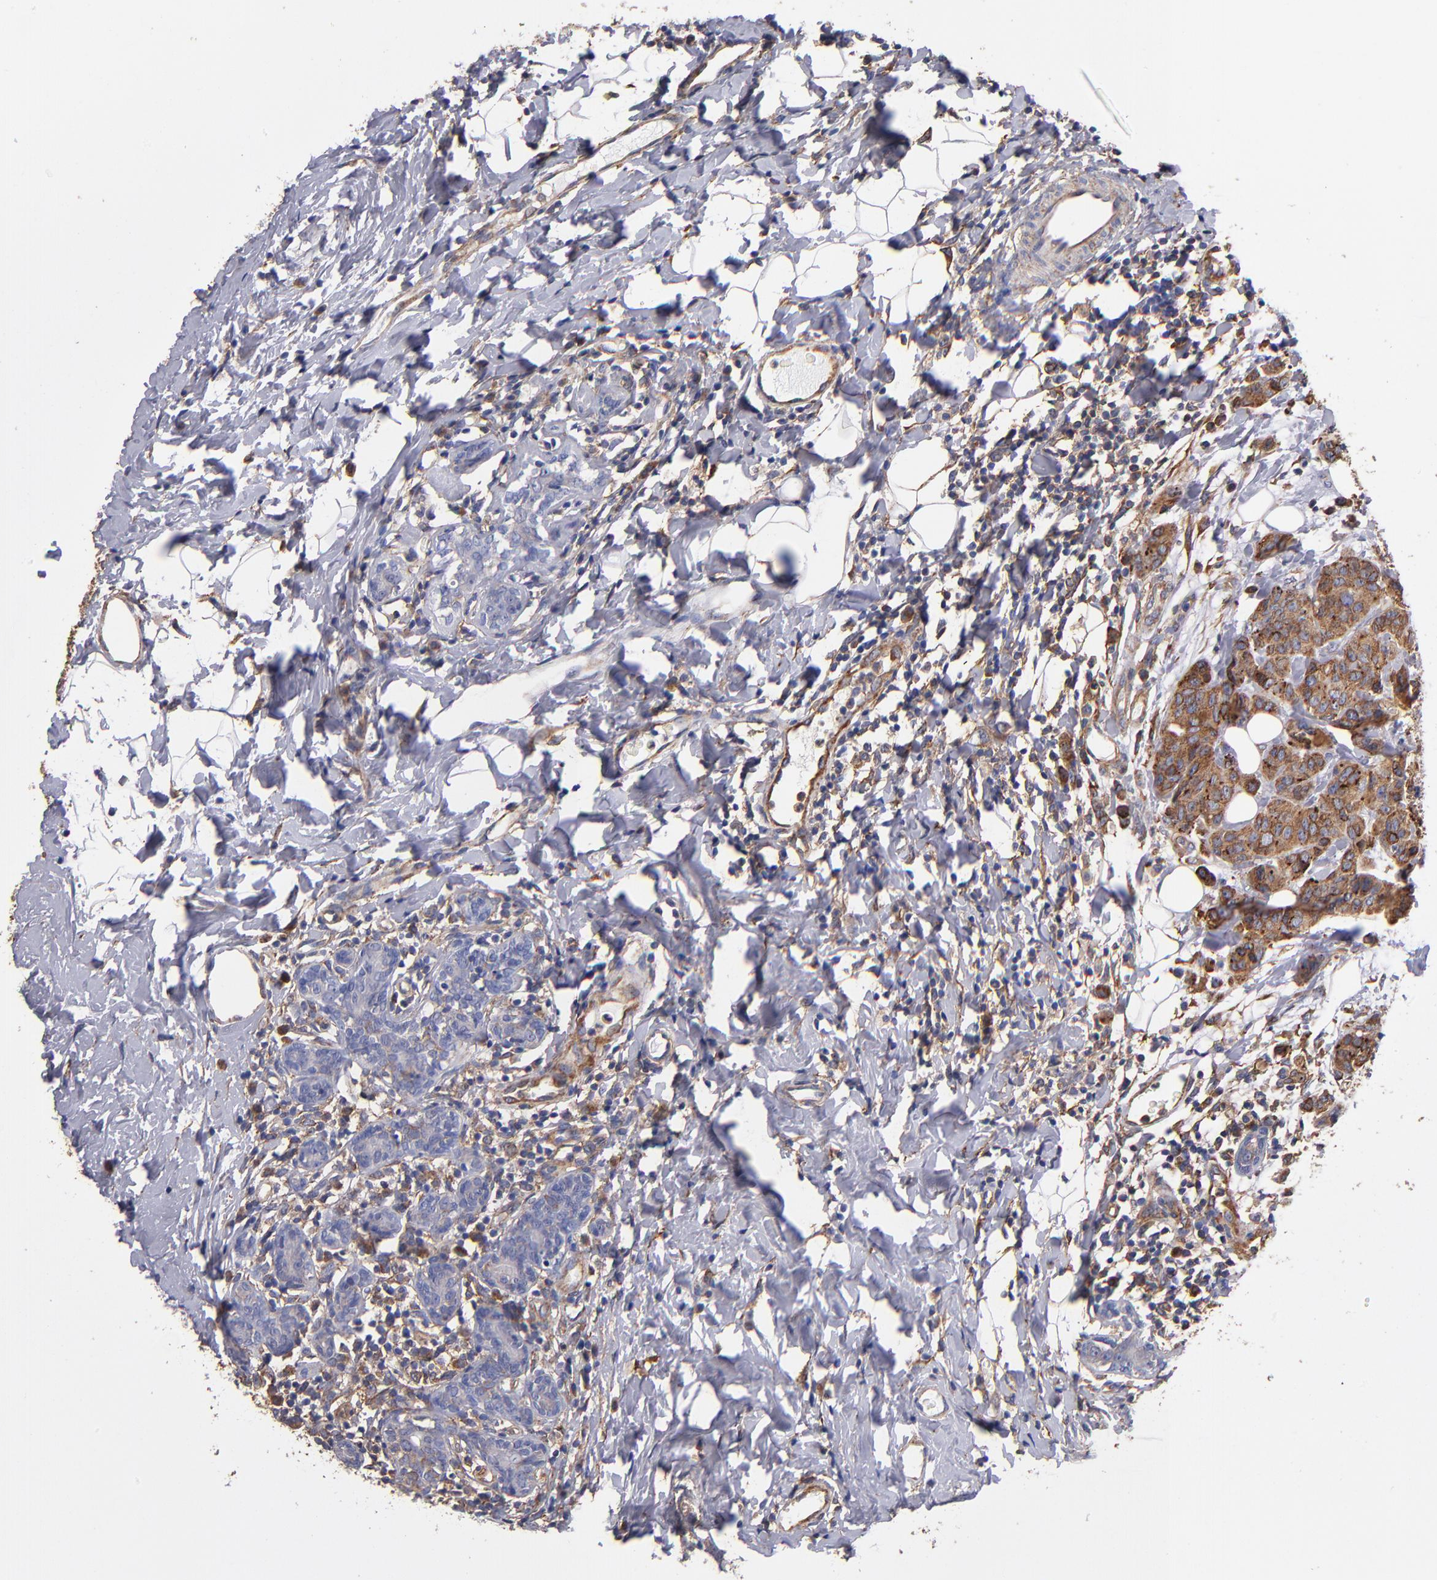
{"staining": {"intensity": "moderate", "quantity": ">75%", "location": "cytoplasmic/membranous"}, "tissue": "breast cancer", "cell_type": "Tumor cells", "image_type": "cancer", "snomed": [{"axis": "morphology", "description": "Duct carcinoma"}, {"axis": "topography", "description": "Breast"}], "caption": "This is an image of immunohistochemistry (IHC) staining of breast cancer, which shows moderate staining in the cytoplasmic/membranous of tumor cells.", "gene": "MVP", "patient": {"sex": "female", "age": 40}}